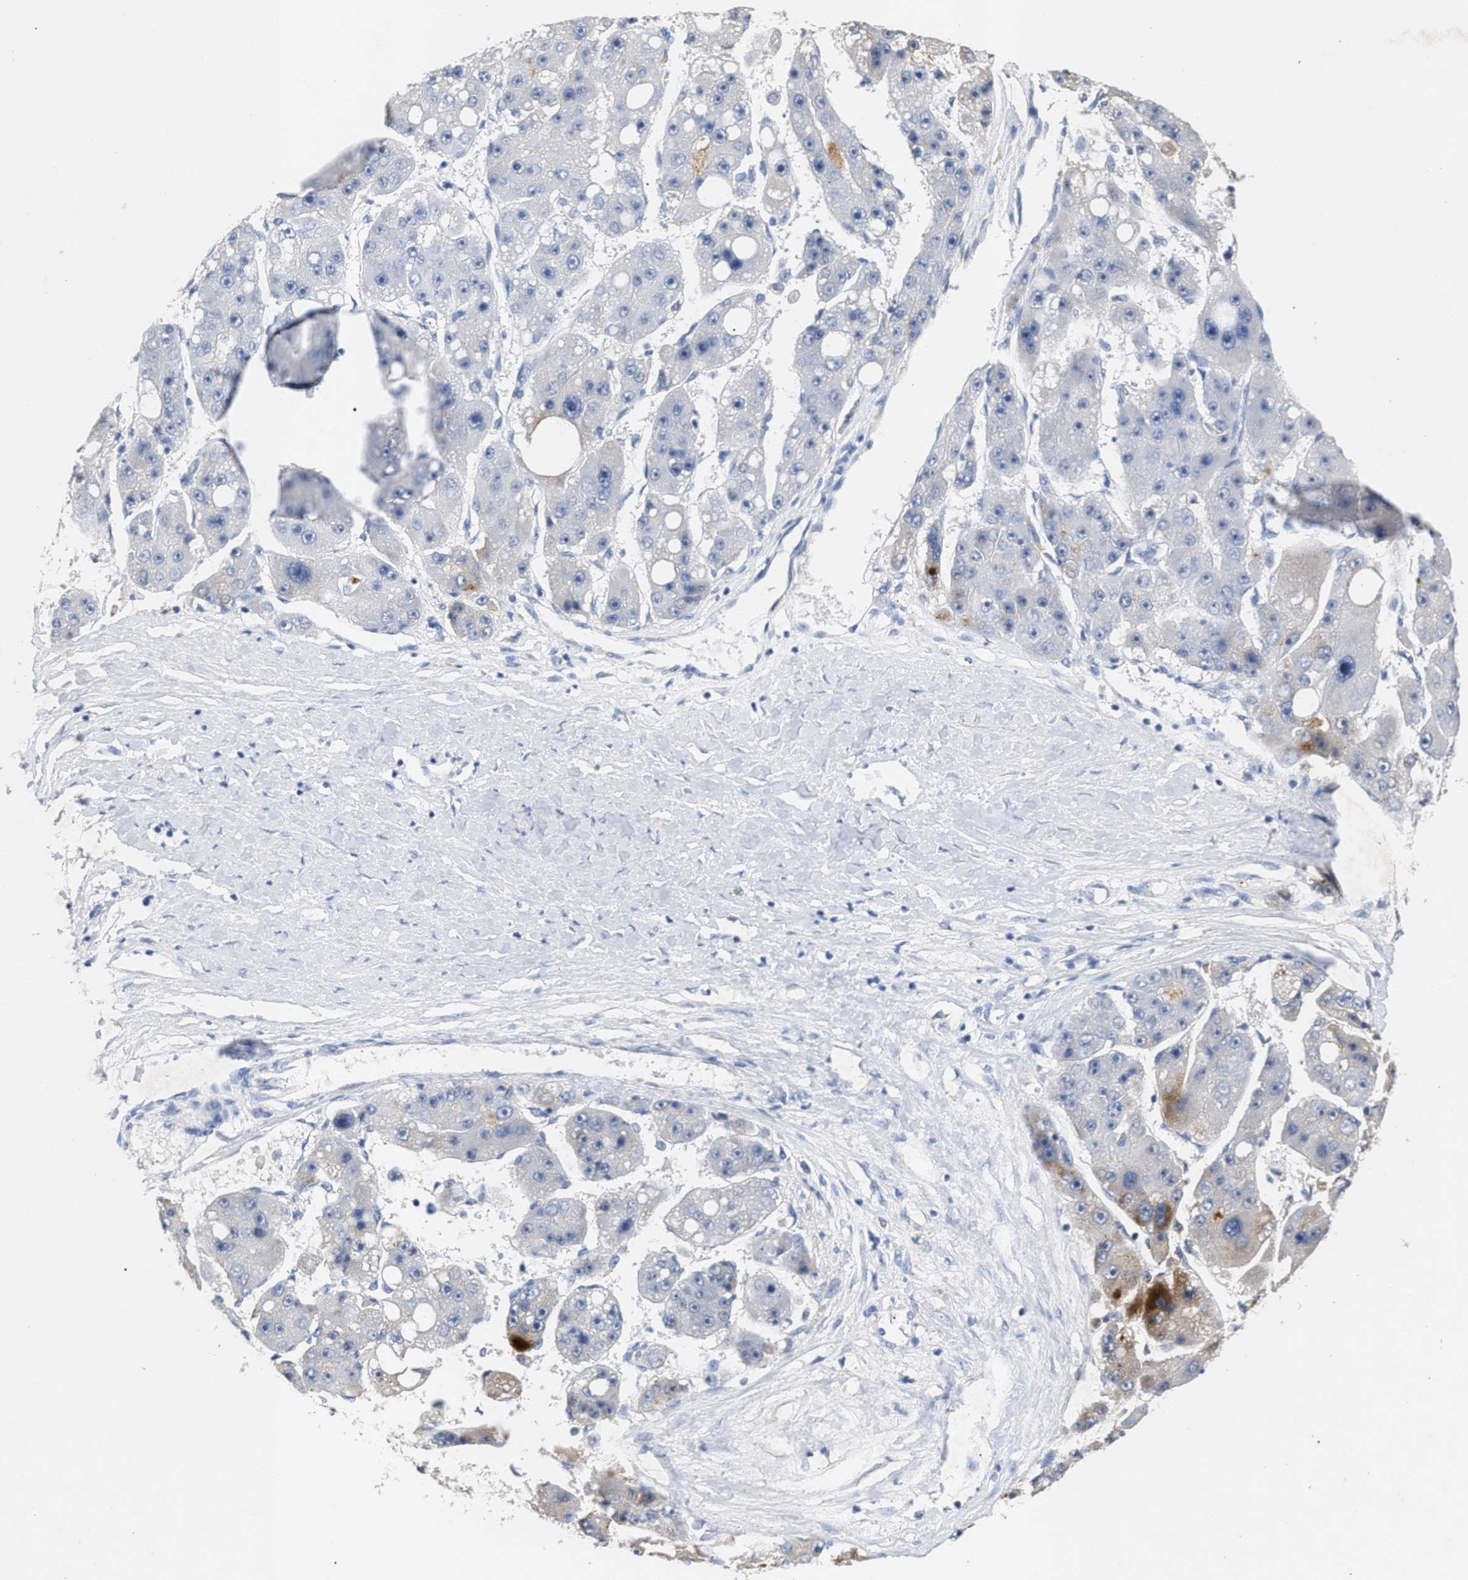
{"staining": {"intensity": "negative", "quantity": "none", "location": "none"}, "tissue": "liver cancer", "cell_type": "Tumor cells", "image_type": "cancer", "snomed": [{"axis": "morphology", "description": "Carcinoma, Hepatocellular, NOS"}, {"axis": "topography", "description": "Liver"}], "caption": "This is a image of immunohistochemistry (IHC) staining of hepatocellular carcinoma (liver), which shows no staining in tumor cells. The staining is performed using DAB (3,3'-diaminobenzidine) brown chromogen with nuclei counter-stained in using hematoxylin.", "gene": "APOH", "patient": {"sex": "female", "age": 61}}